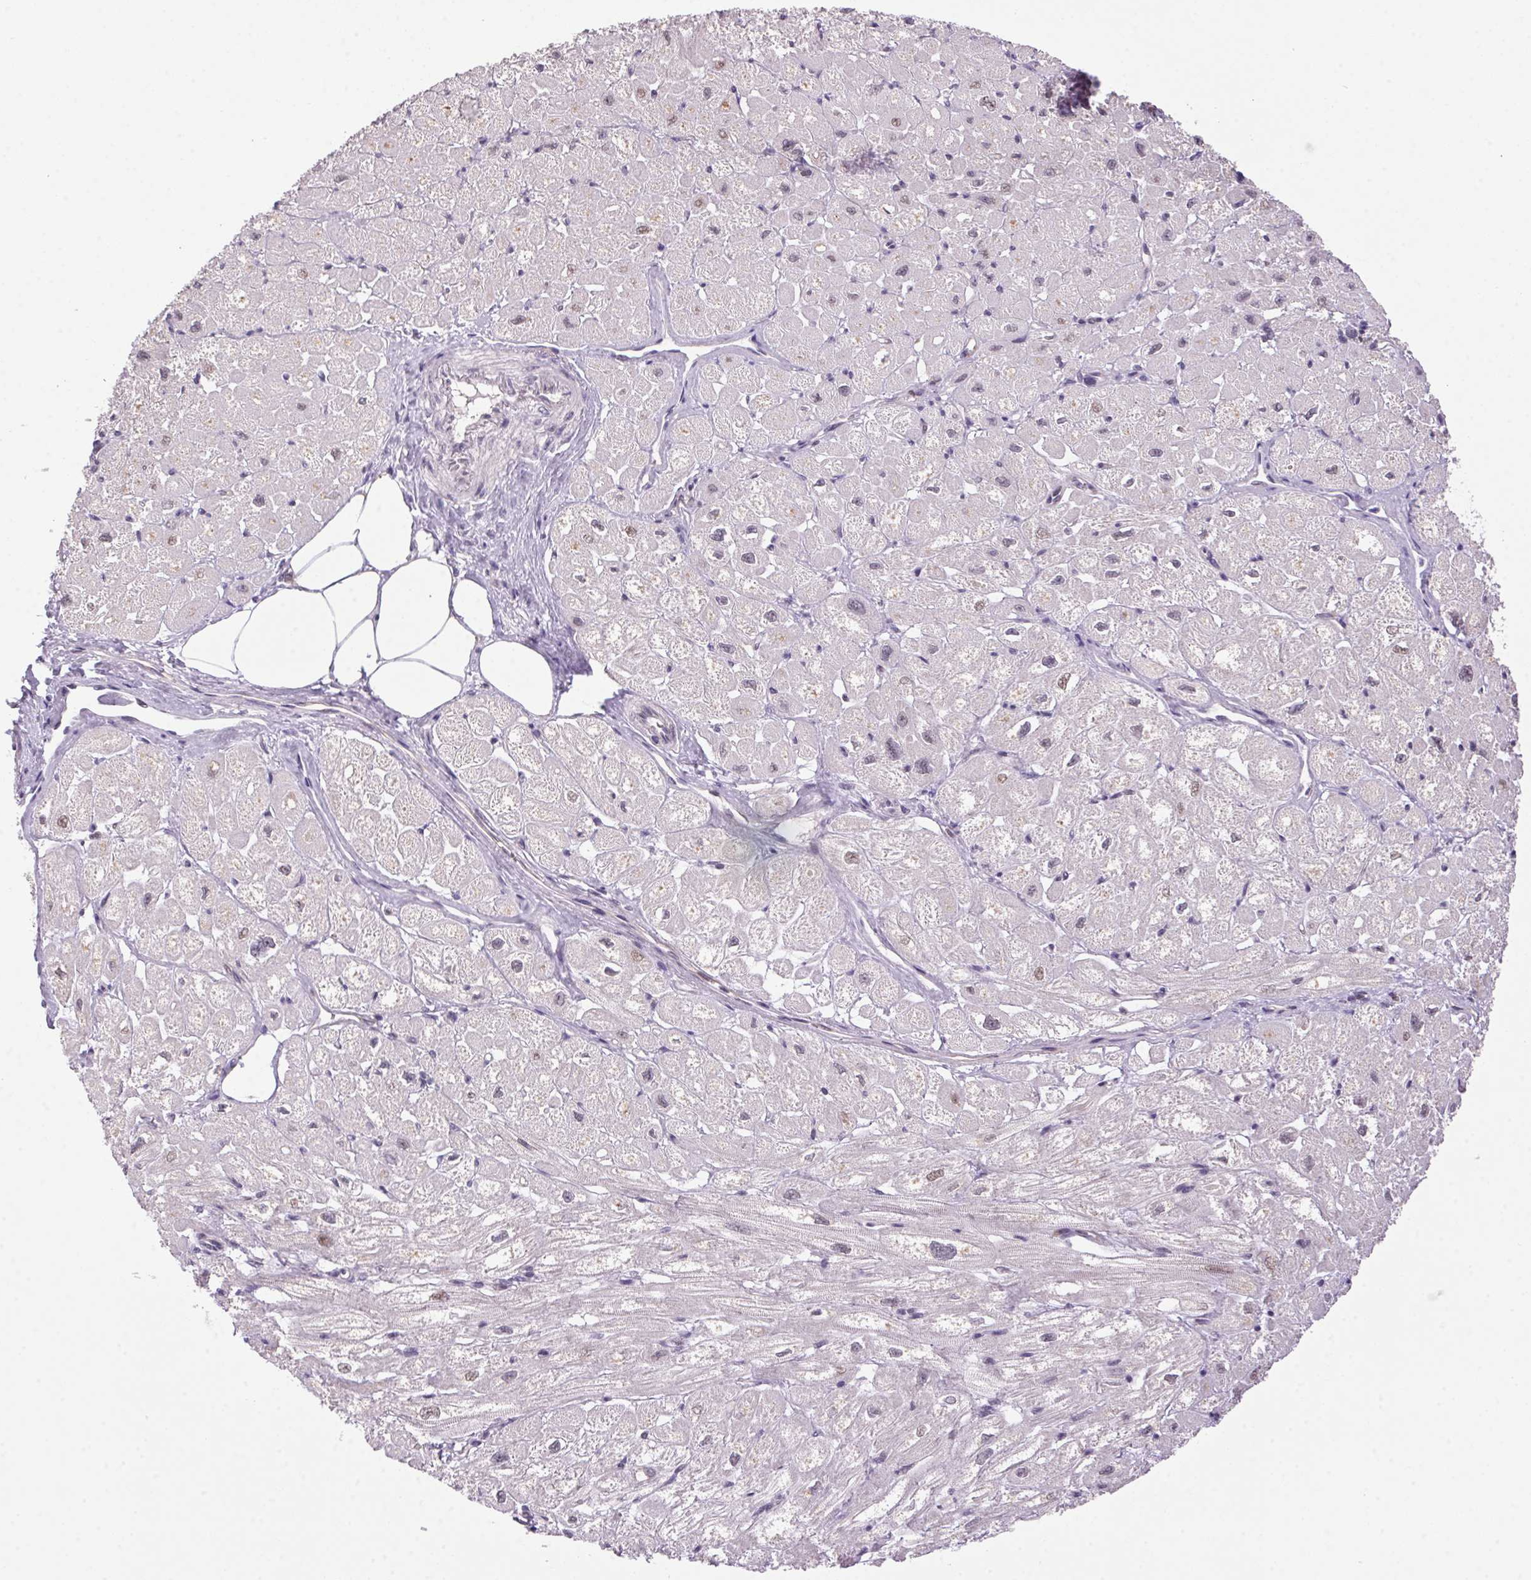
{"staining": {"intensity": "weak", "quantity": "<25%", "location": "cytoplasmic/membranous,nuclear"}, "tissue": "heart muscle", "cell_type": "Cardiomyocytes", "image_type": "normal", "snomed": [{"axis": "morphology", "description": "Normal tissue, NOS"}, {"axis": "topography", "description": "Heart"}], "caption": "Immunohistochemical staining of benign heart muscle shows no significant expression in cardiomyocytes.", "gene": "AKR1E2", "patient": {"sex": "female", "age": 62}}